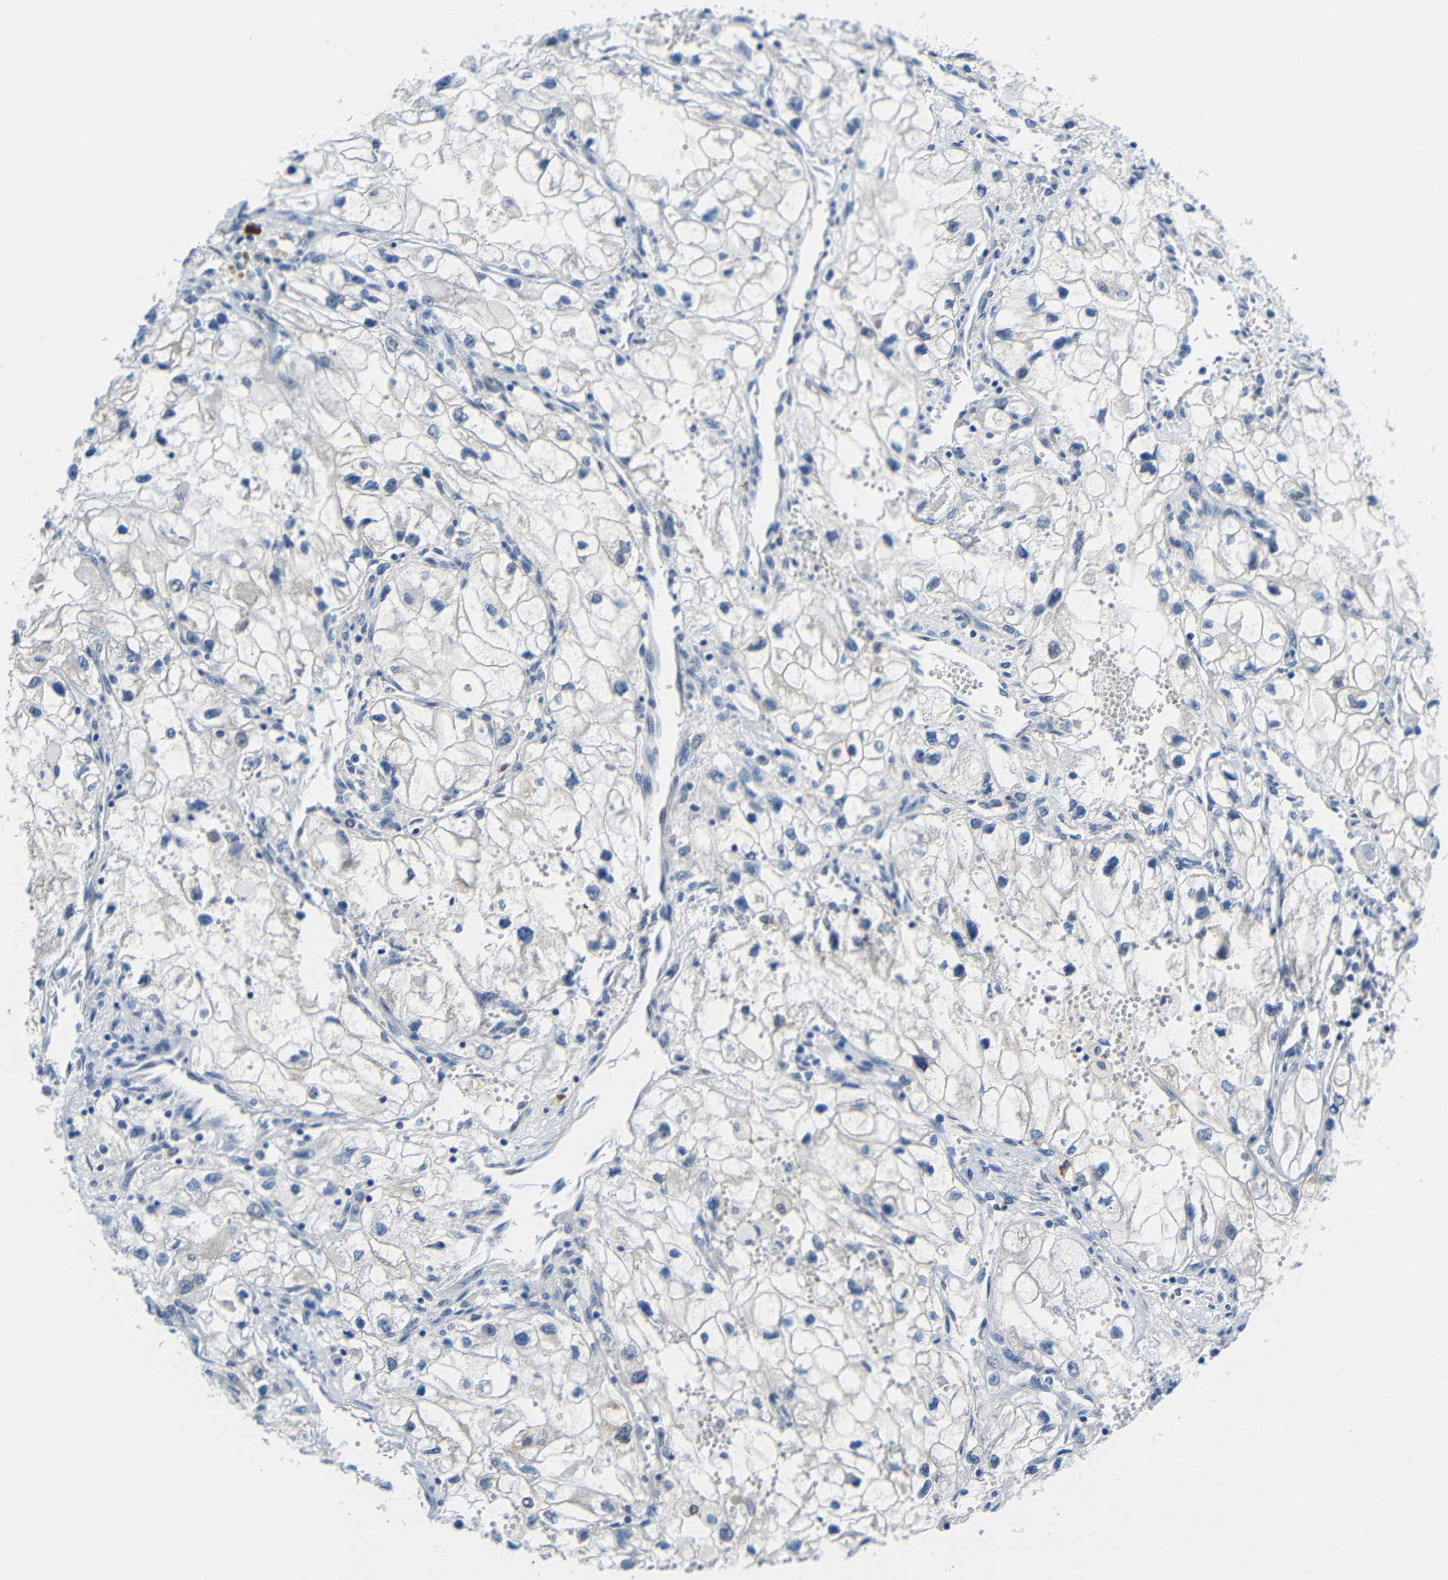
{"staining": {"intensity": "negative", "quantity": "none", "location": "none"}, "tissue": "renal cancer", "cell_type": "Tumor cells", "image_type": "cancer", "snomed": [{"axis": "morphology", "description": "Adenocarcinoma, NOS"}, {"axis": "topography", "description": "Kidney"}], "caption": "Immunohistochemical staining of adenocarcinoma (renal) displays no significant expression in tumor cells. (Stains: DAB (3,3'-diaminobenzidine) IHC with hematoxylin counter stain, Microscopy: brightfield microscopy at high magnification).", "gene": "NEGR1", "patient": {"sex": "female", "age": 70}}